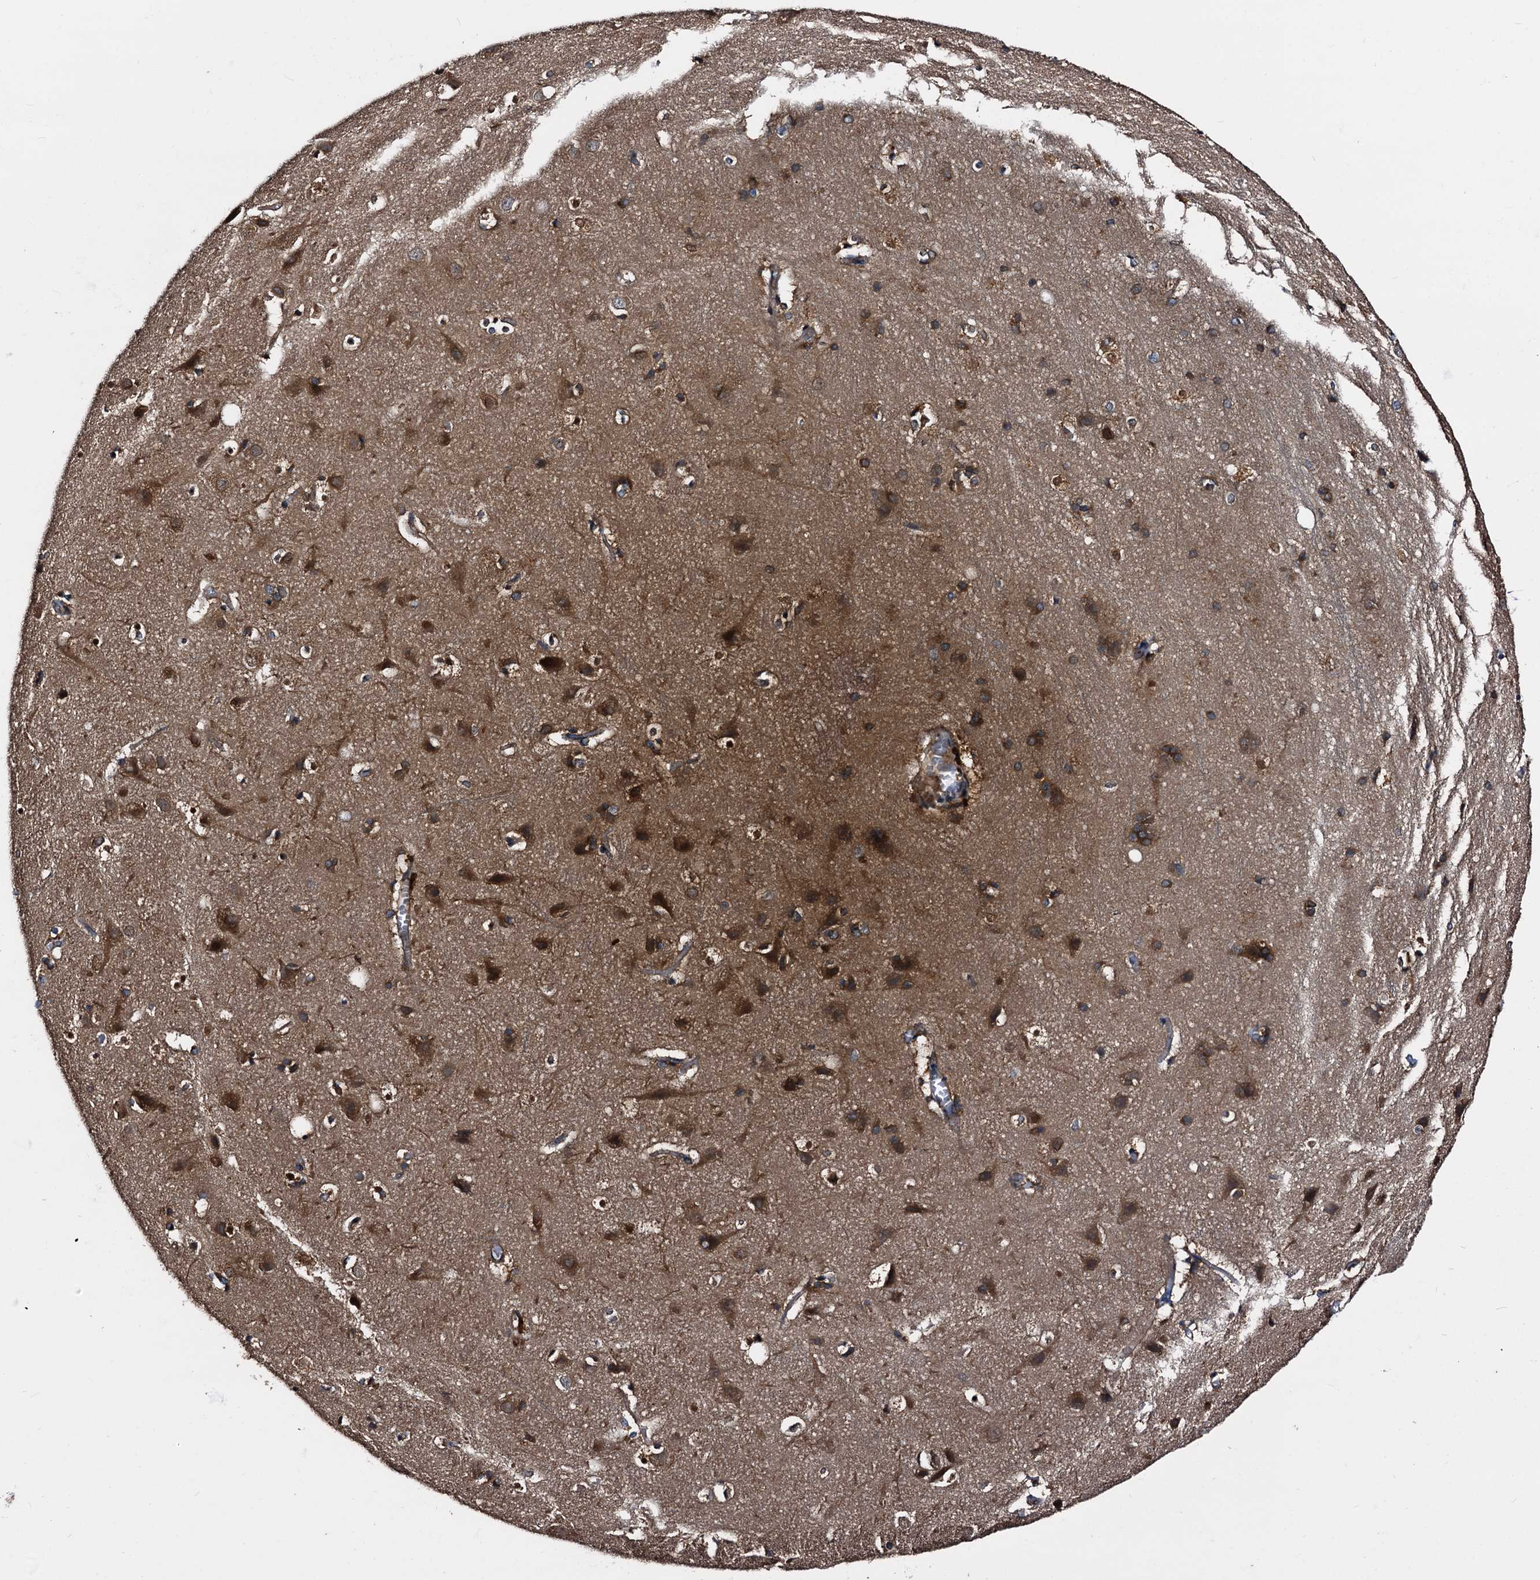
{"staining": {"intensity": "negative", "quantity": "none", "location": "none"}, "tissue": "cerebral cortex", "cell_type": "Endothelial cells", "image_type": "normal", "snomed": [{"axis": "morphology", "description": "Normal tissue, NOS"}, {"axis": "topography", "description": "Cerebral cortex"}], "caption": "IHC of normal cerebral cortex shows no expression in endothelial cells.", "gene": "PEX5", "patient": {"sex": "male", "age": 54}}